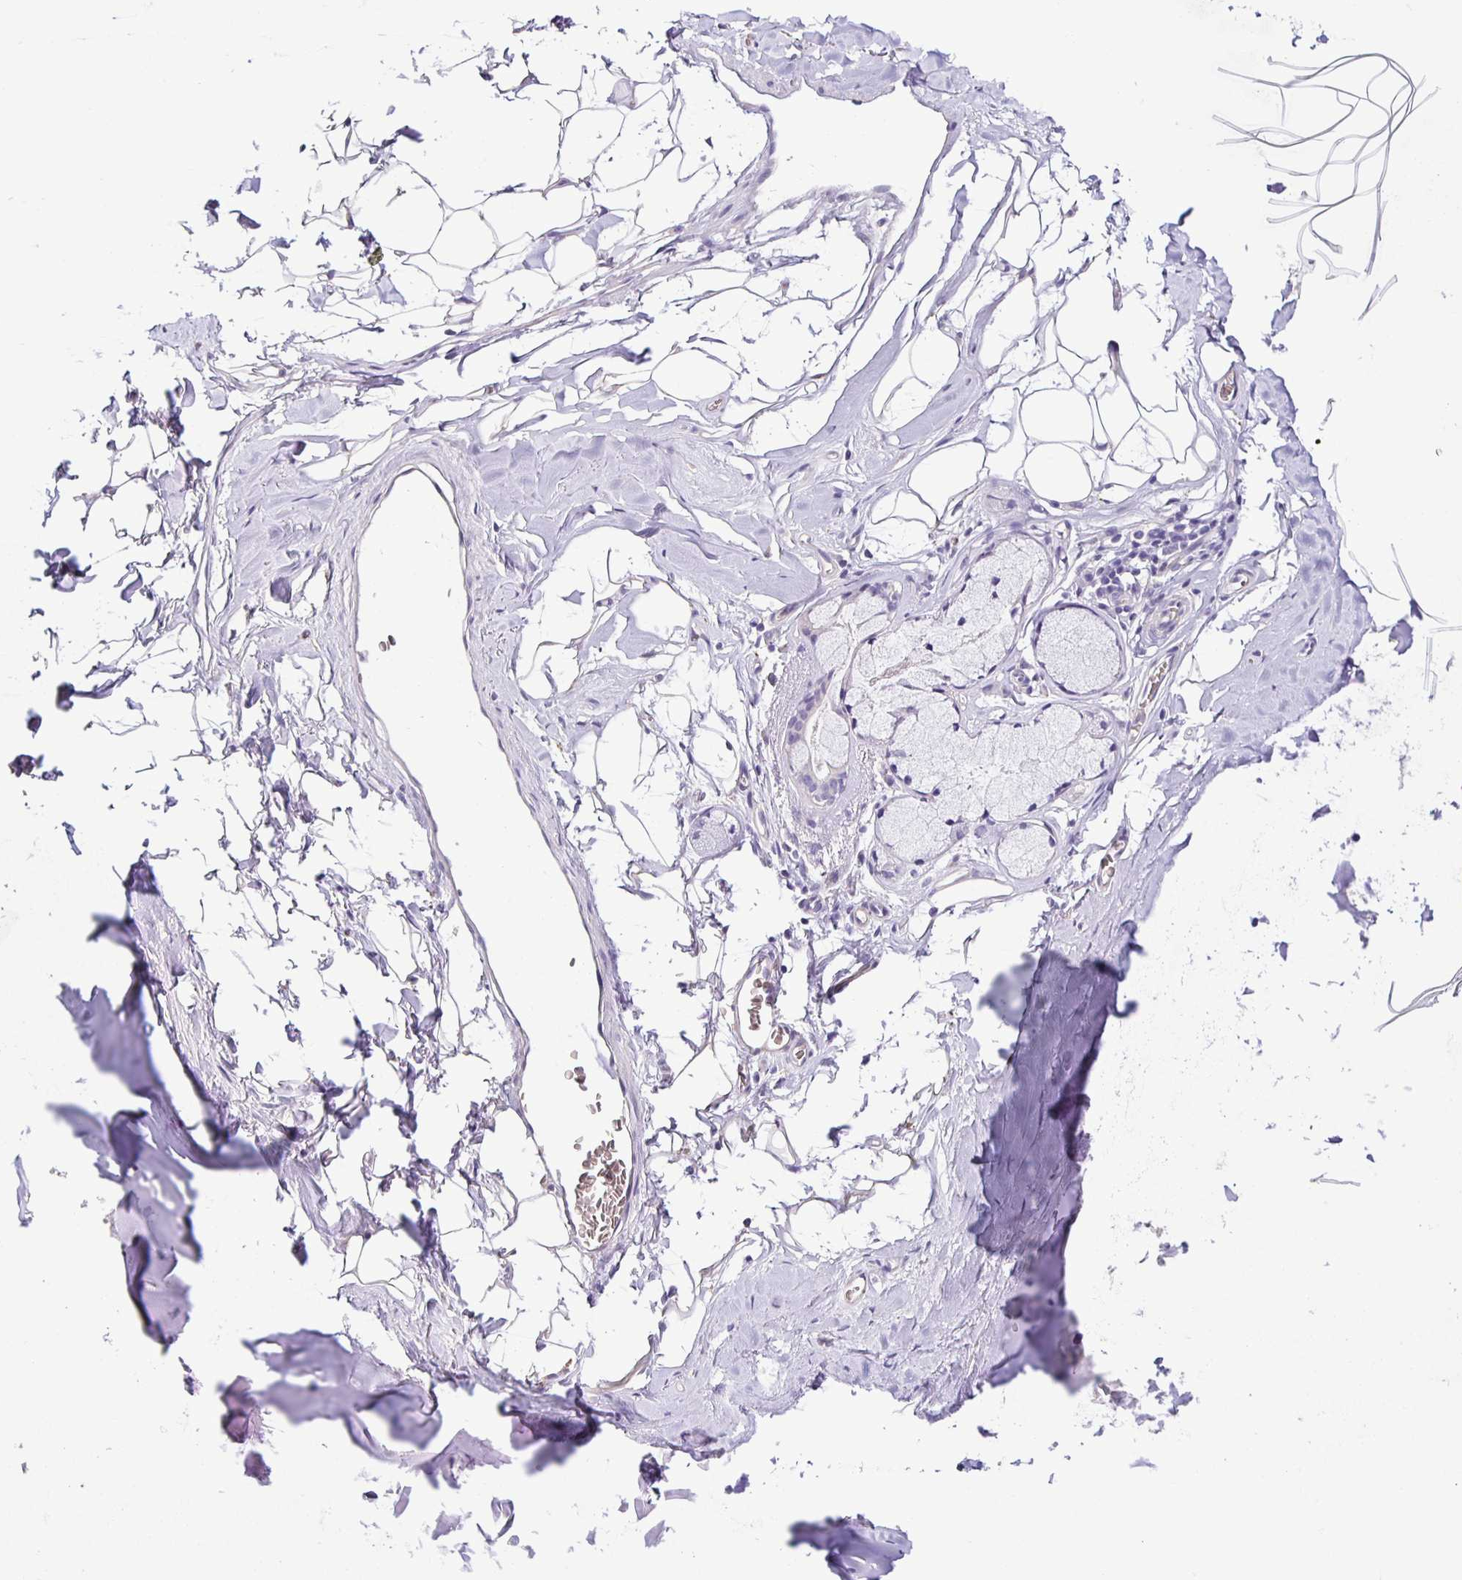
{"staining": {"intensity": "negative", "quantity": "none", "location": "none"}, "tissue": "adipose tissue", "cell_type": "Adipocytes", "image_type": "normal", "snomed": [{"axis": "morphology", "description": "Normal tissue, NOS"}, {"axis": "topography", "description": "Cartilage tissue"}, {"axis": "topography", "description": "Bronchus"}, {"axis": "topography", "description": "Peripheral nerve tissue"}], "caption": "IHC histopathology image of benign adipose tissue: adipose tissue stained with DAB displays no significant protein expression in adipocytes.", "gene": "BOLL", "patient": {"sex": "male", "age": 67}}